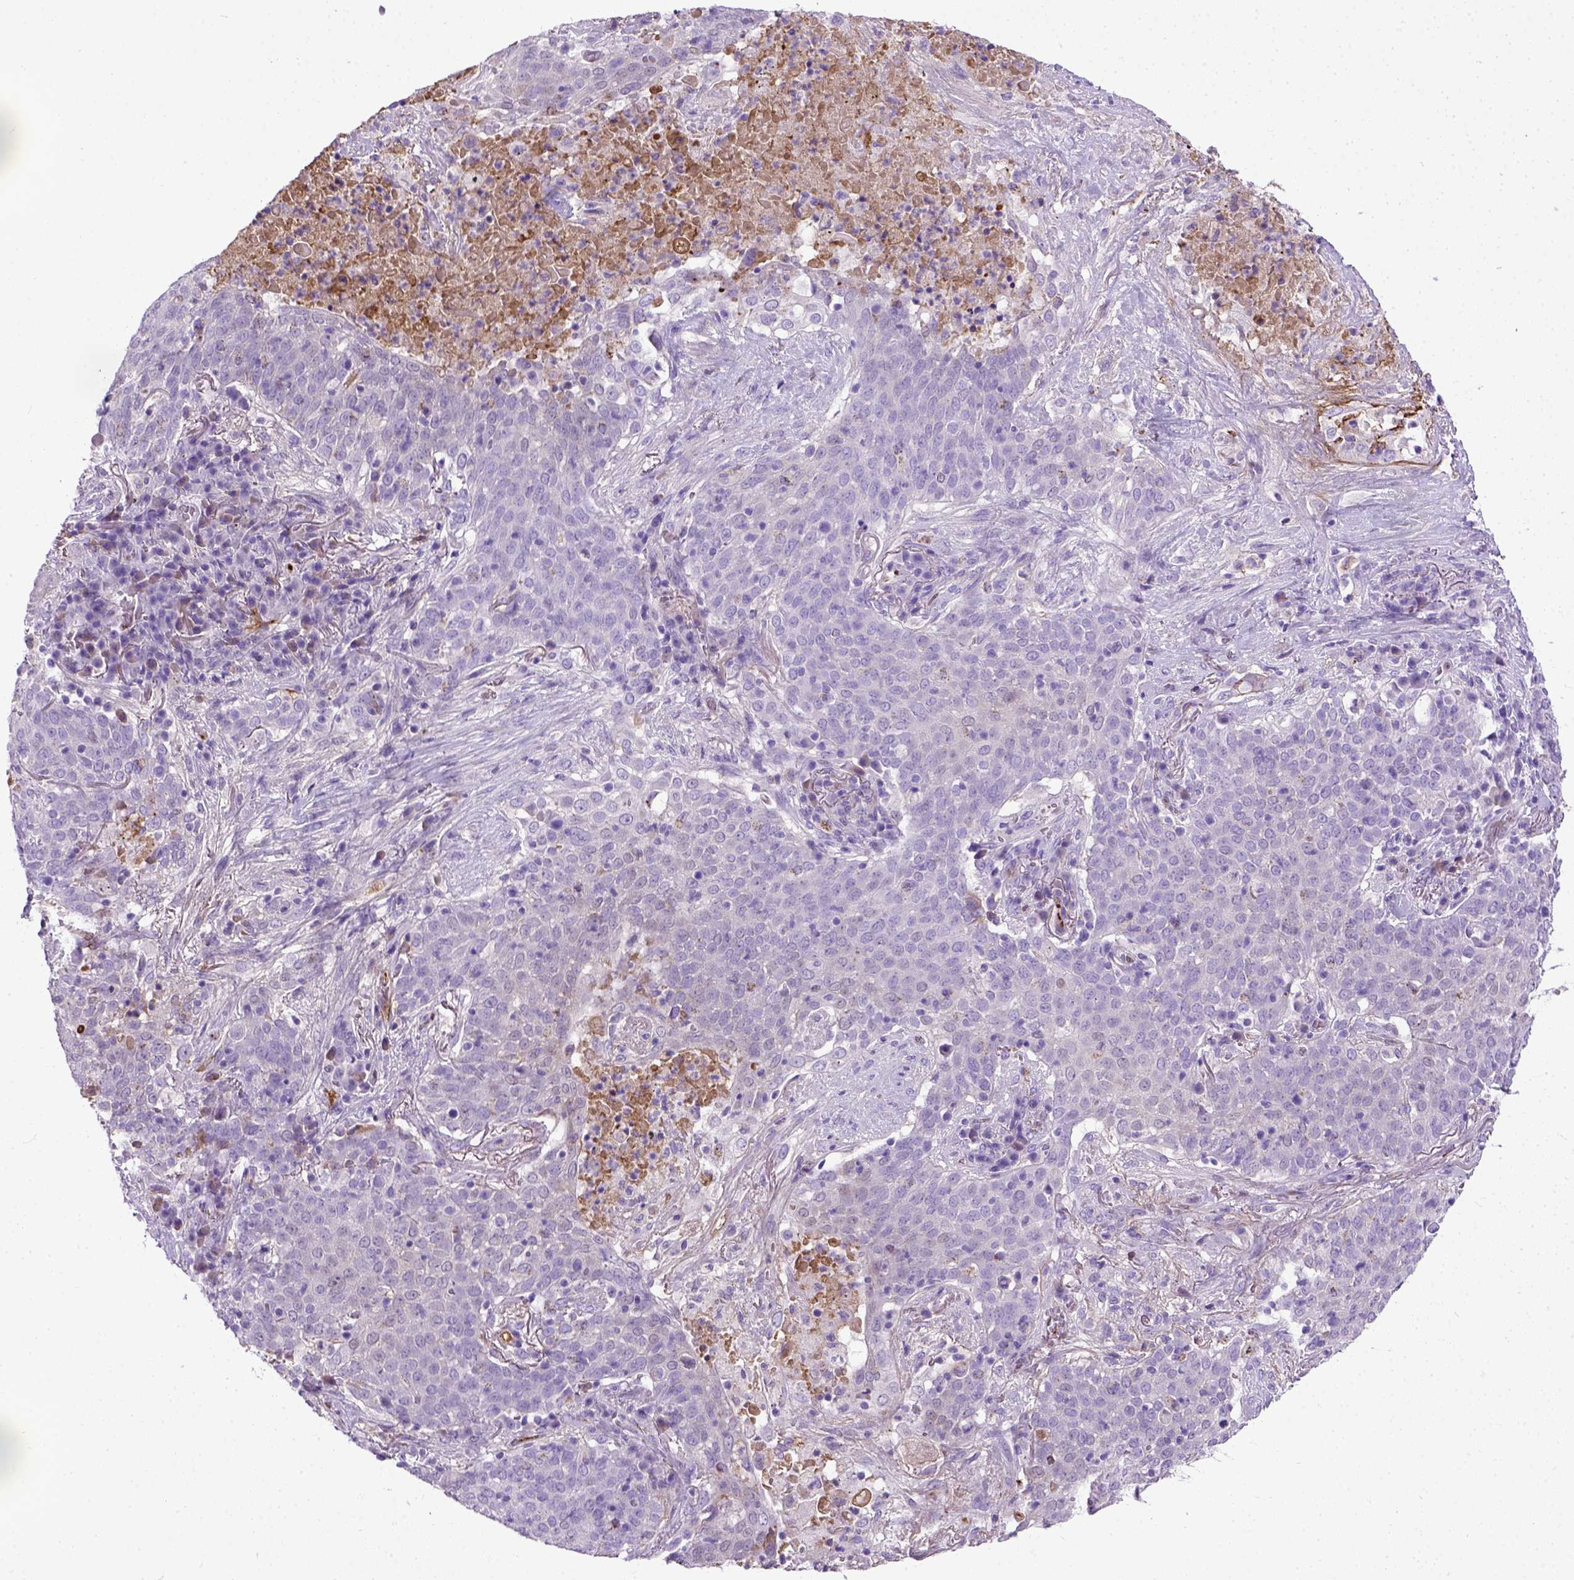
{"staining": {"intensity": "negative", "quantity": "none", "location": "none"}, "tissue": "lung cancer", "cell_type": "Tumor cells", "image_type": "cancer", "snomed": [{"axis": "morphology", "description": "Squamous cell carcinoma, NOS"}, {"axis": "topography", "description": "Lung"}], "caption": "Human squamous cell carcinoma (lung) stained for a protein using immunohistochemistry reveals no positivity in tumor cells.", "gene": "ADAMTS8", "patient": {"sex": "male", "age": 82}}